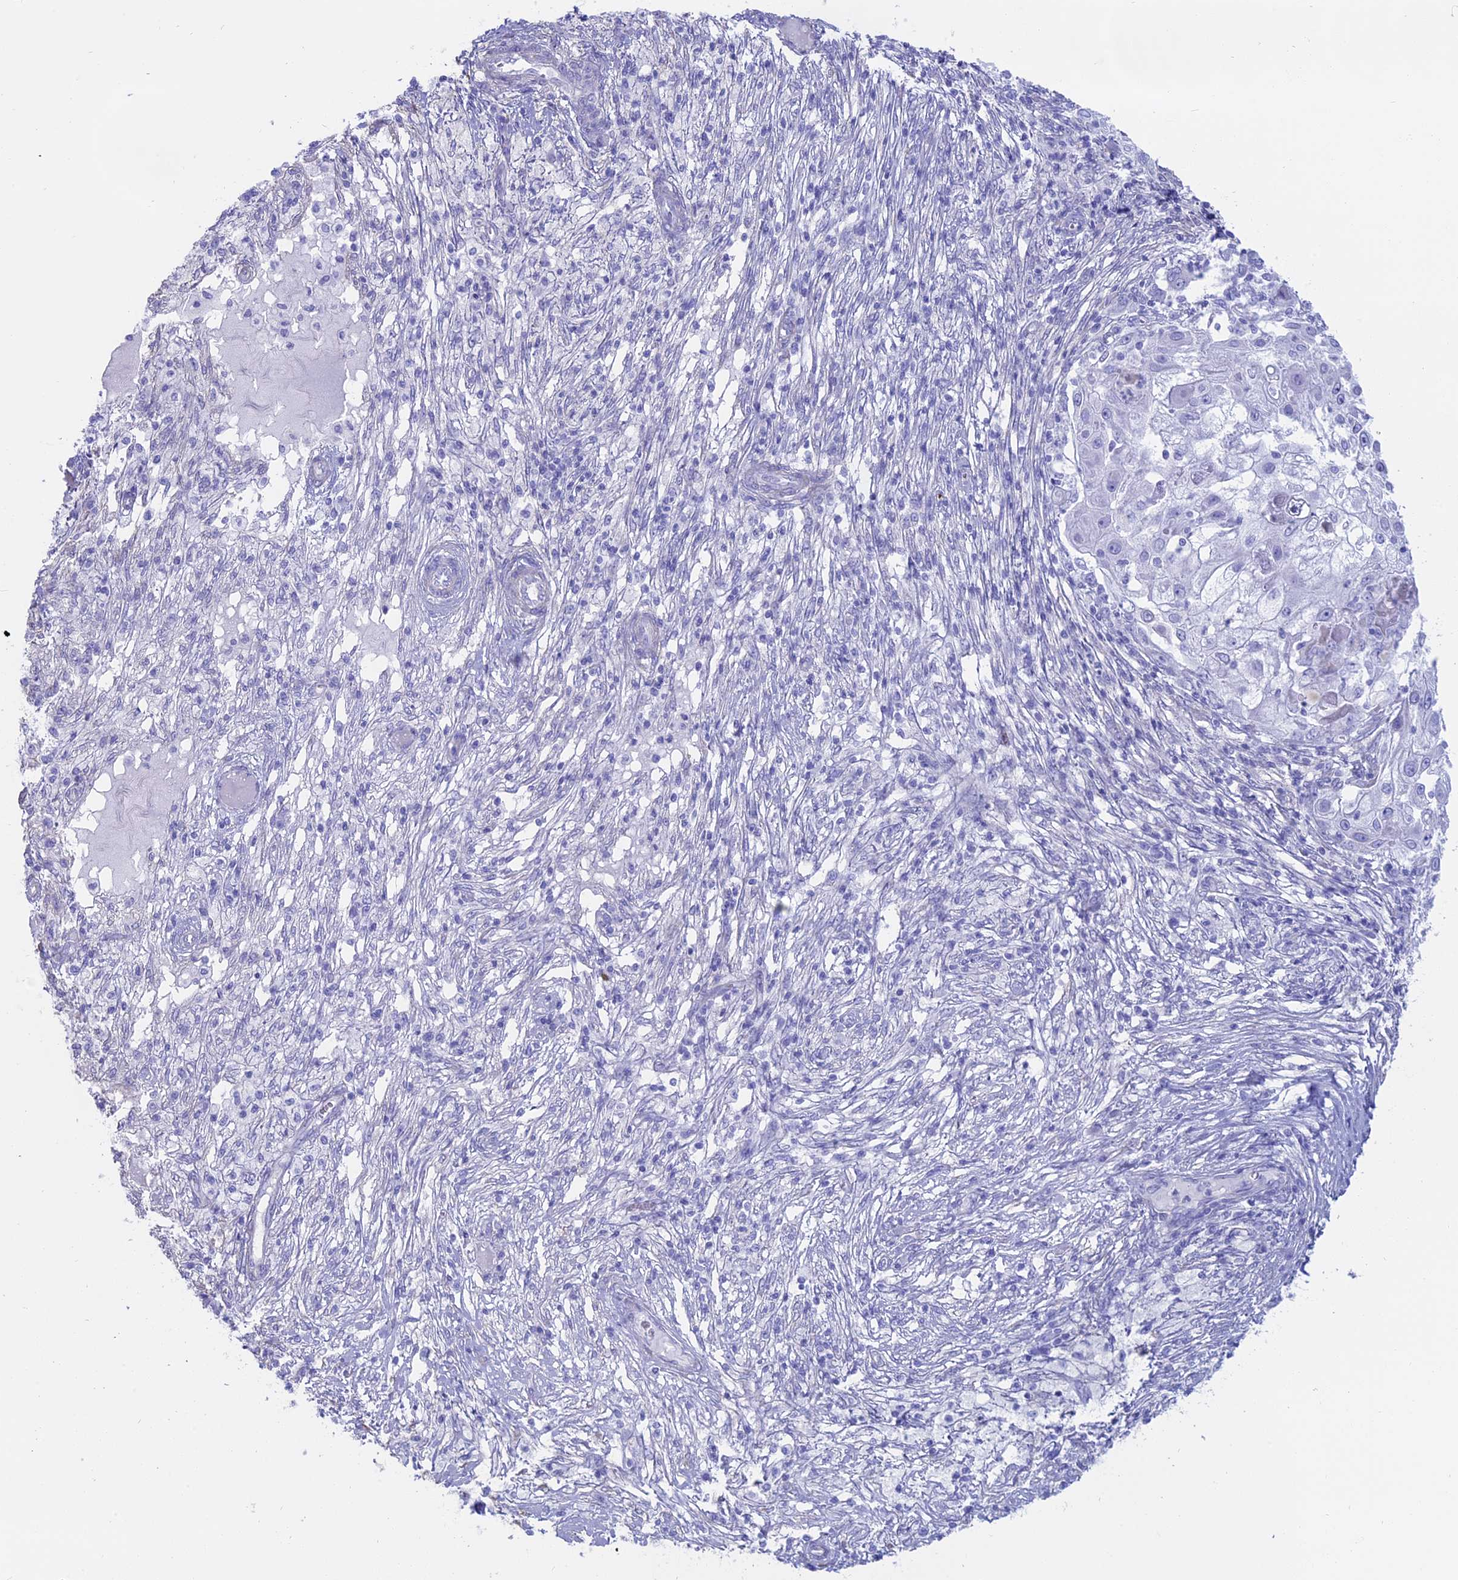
{"staining": {"intensity": "moderate", "quantity": "<25%", "location": "cytoplasmic/membranous"}, "tissue": "ovarian cancer", "cell_type": "Tumor cells", "image_type": "cancer", "snomed": [{"axis": "morphology", "description": "Carcinoma, endometroid"}, {"axis": "topography", "description": "Ovary"}], "caption": "The immunohistochemical stain labels moderate cytoplasmic/membranous positivity in tumor cells of ovarian cancer (endometroid carcinoma) tissue.", "gene": "OR2AE1", "patient": {"sex": "female", "age": 42}}